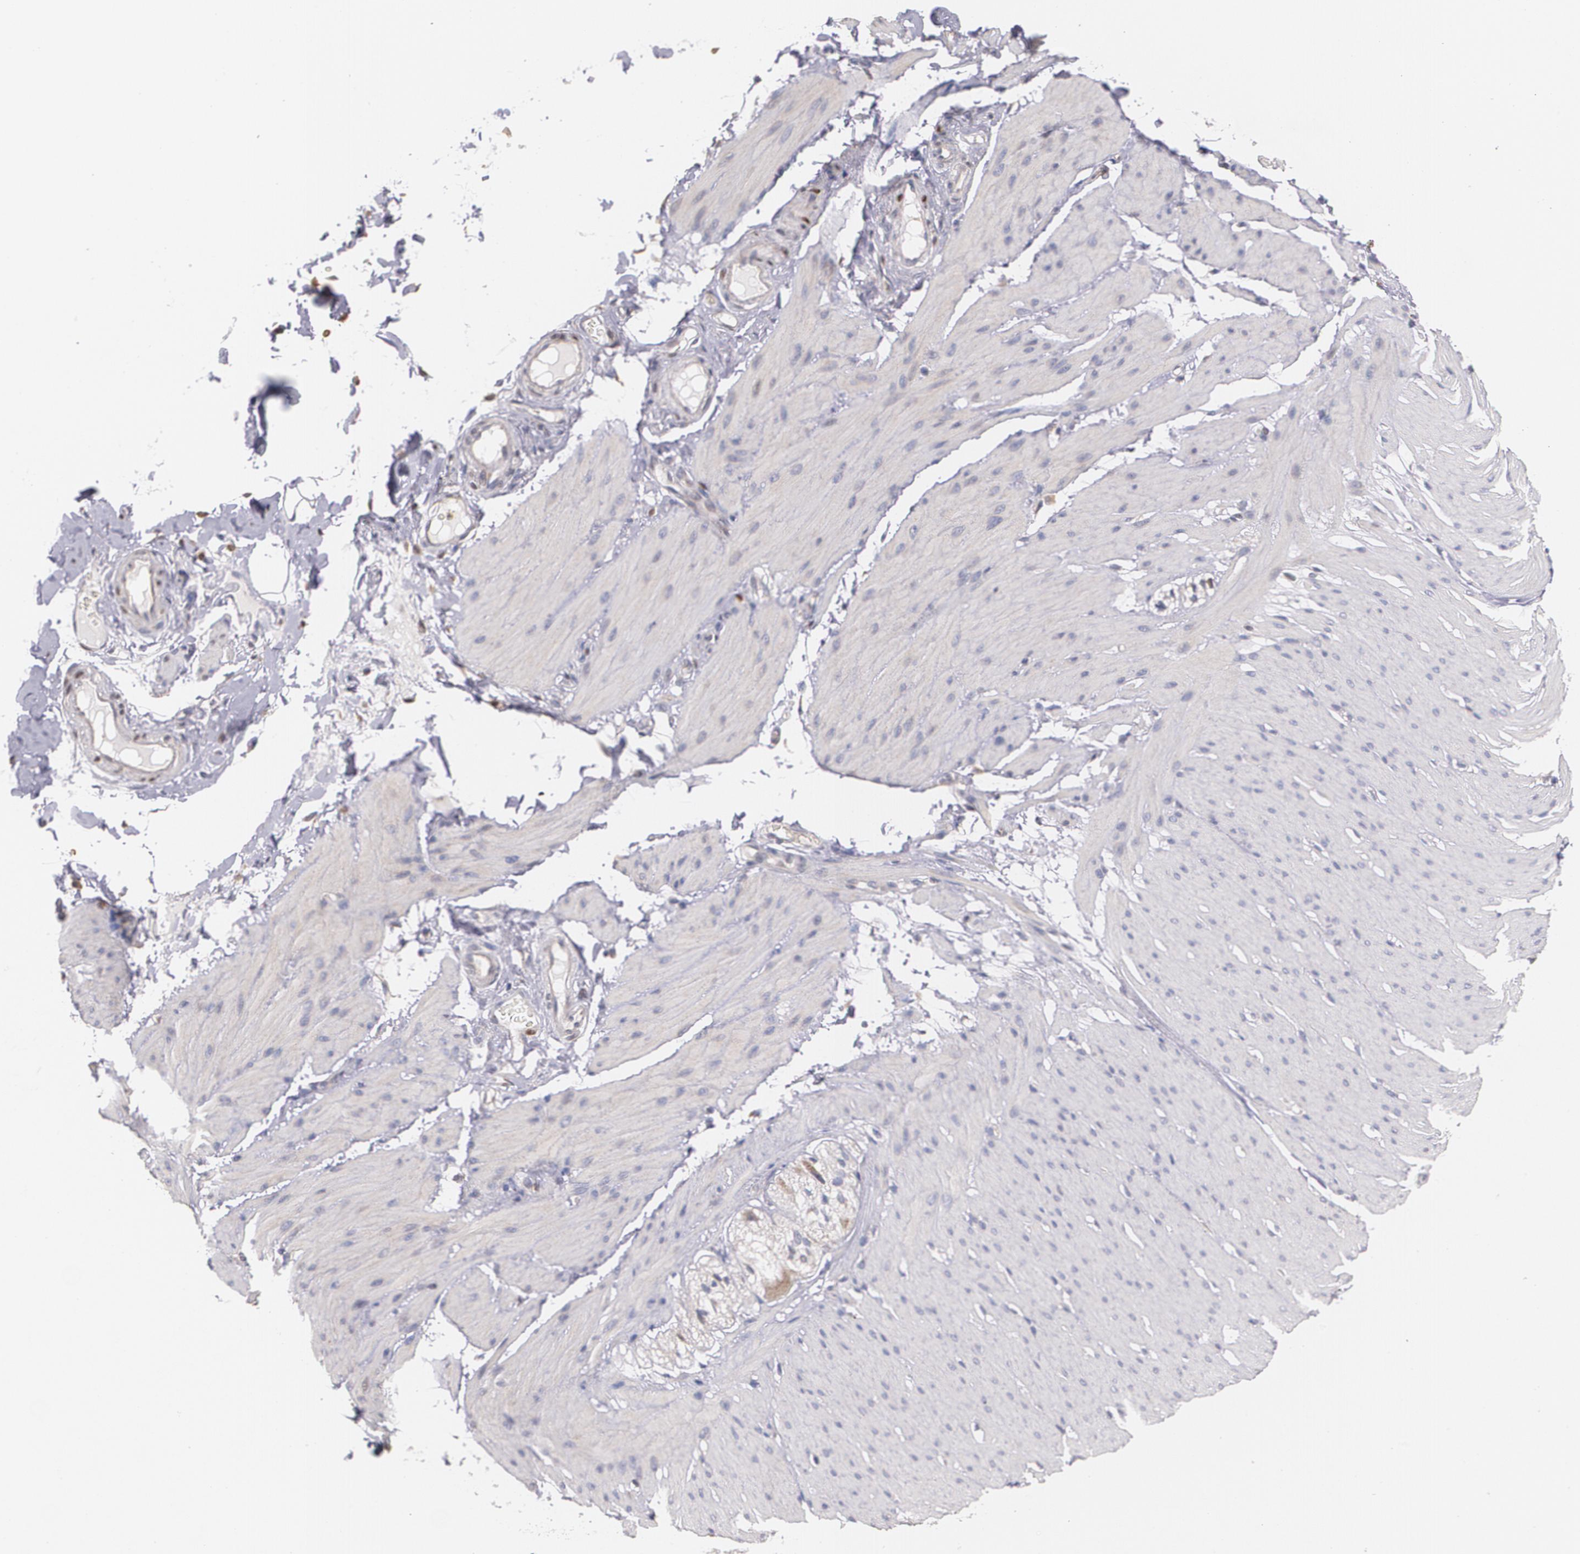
{"staining": {"intensity": "negative", "quantity": "none", "location": "none"}, "tissue": "smooth muscle", "cell_type": "Smooth muscle cells", "image_type": "normal", "snomed": [{"axis": "morphology", "description": "Normal tissue, NOS"}, {"axis": "topography", "description": "Smooth muscle"}, {"axis": "topography", "description": "Colon"}], "caption": "Histopathology image shows no protein expression in smooth muscle cells of unremarkable smooth muscle. (DAB (3,3'-diaminobenzidine) immunohistochemistry (IHC), high magnification).", "gene": "ATF3", "patient": {"sex": "male", "age": 67}}